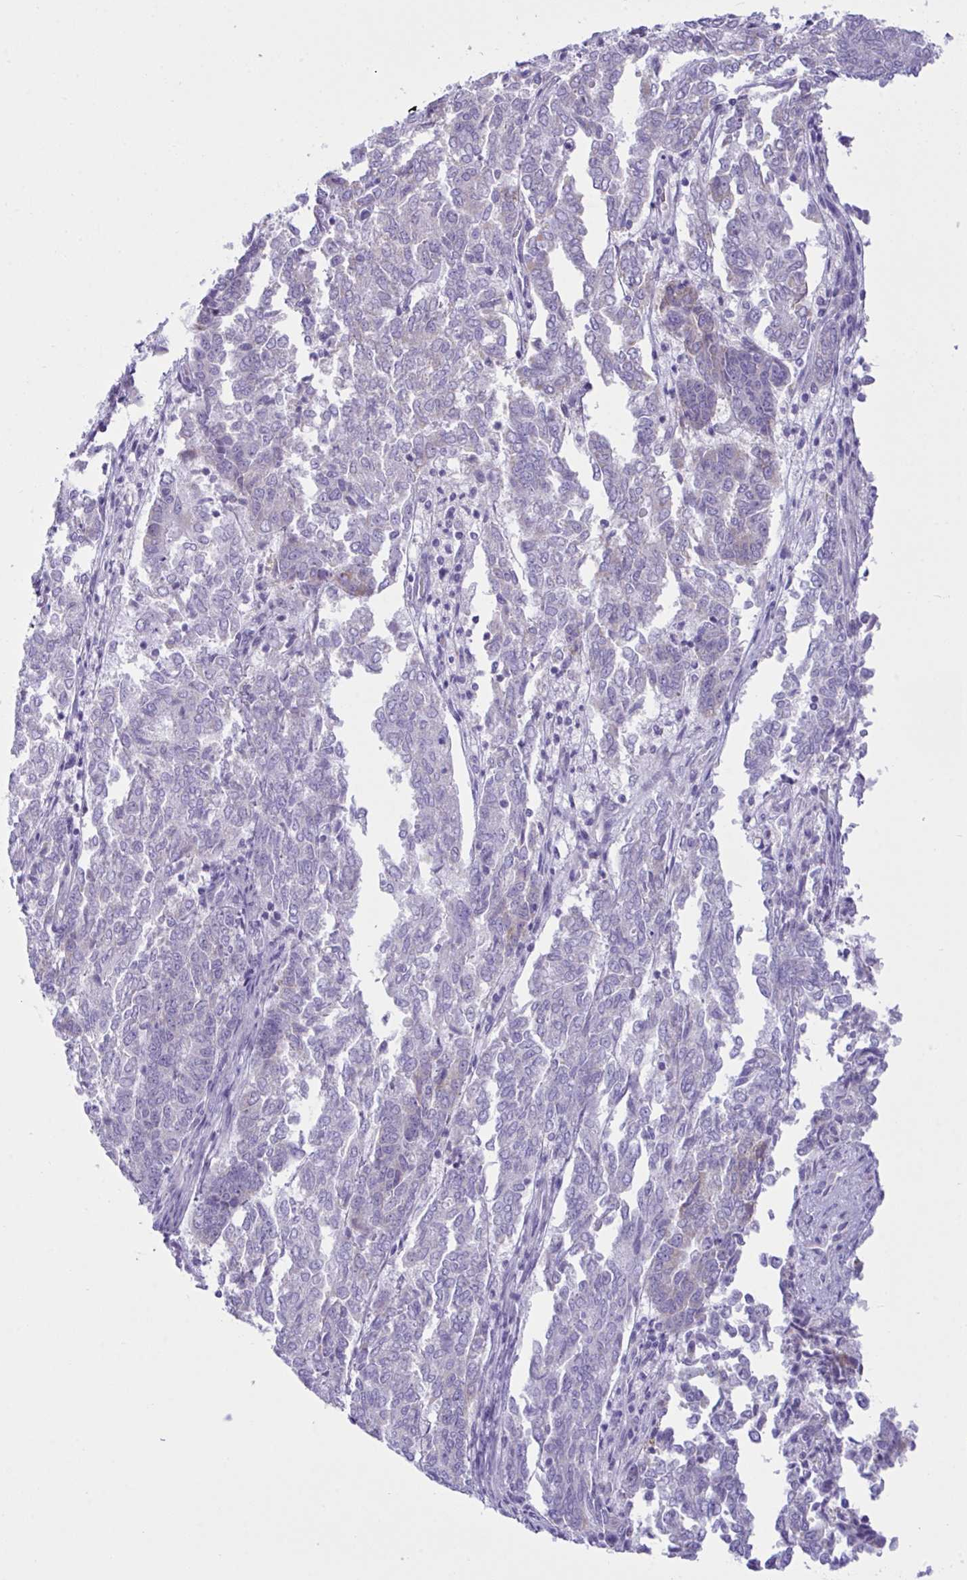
{"staining": {"intensity": "weak", "quantity": "<25%", "location": "cytoplasmic/membranous"}, "tissue": "endometrial cancer", "cell_type": "Tumor cells", "image_type": "cancer", "snomed": [{"axis": "morphology", "description": "Adenocarcinoma, NOS"}, {"axis": "topography", "description": "Endometrium"}], "caption": "A histopathology image of human endometrial cancer (adenocarcinoma) is negative for staining in tumor cells.", "gene": "BBS1", "patient": {"sex": "female", "age": 80}}